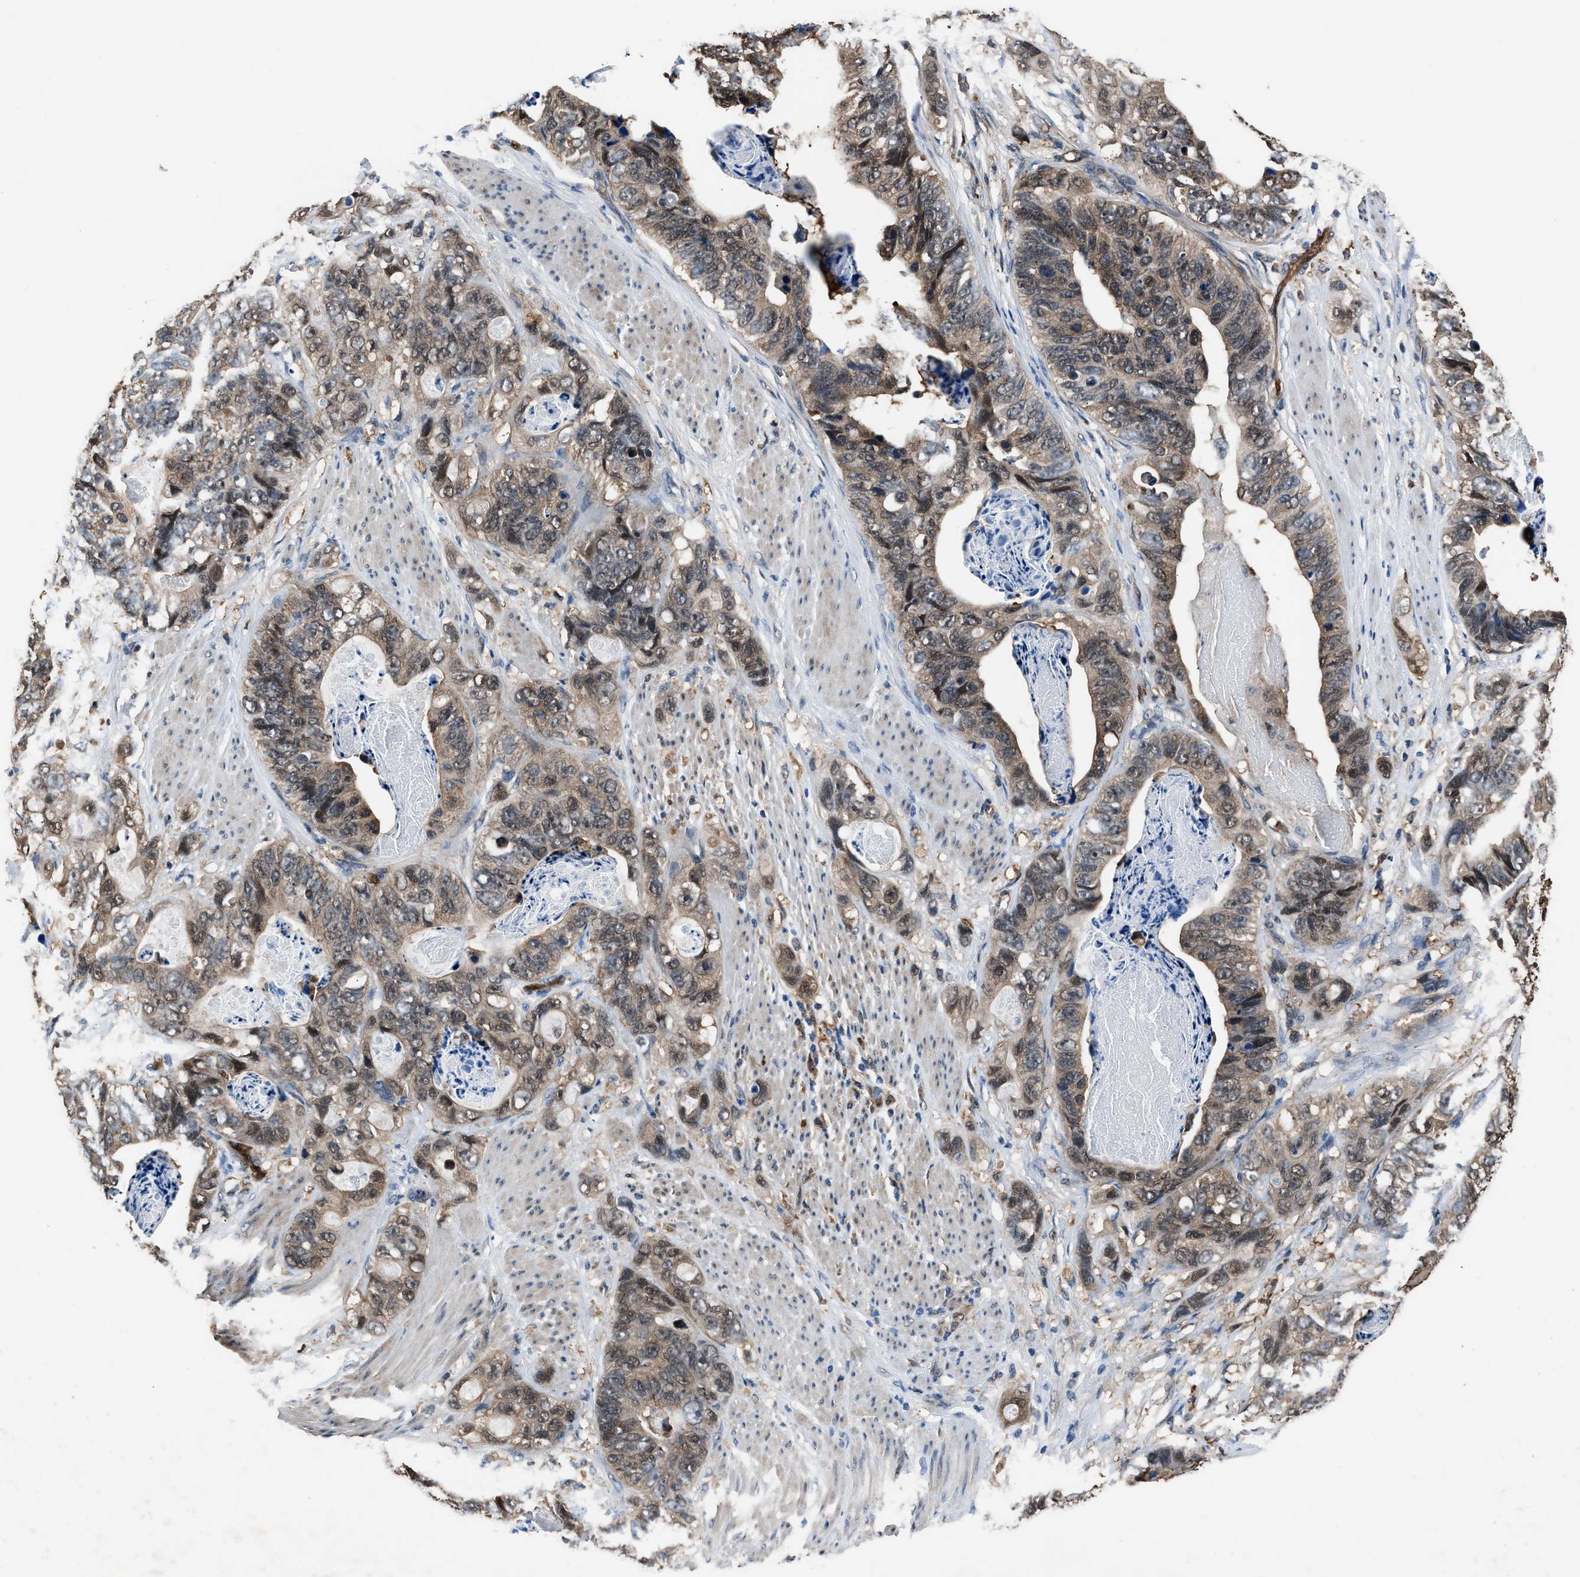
{"staining": {"intensity": "moderate", "quantity": "25%-75%", "location": "cytoplasmic/membranous,nuclear"}, "tissue": "stomach cancer", "cell_type": "Tumor cells", "image_type": "cancer", "snomed": [{"axis": "morphology", "description": "Adenocarcinoma, NOS"}, {"axis": "topography", "description": "Stomach"}], "caption": "DAB immunohistochemical staining of stomach adenocarcinoma reveals moderate cytoplasmic/membranous and nuclear protein expression in about 25%-75% of tumor cells.", "gene": "PPA1", "patient": {"sex": "female", "age": 89}}